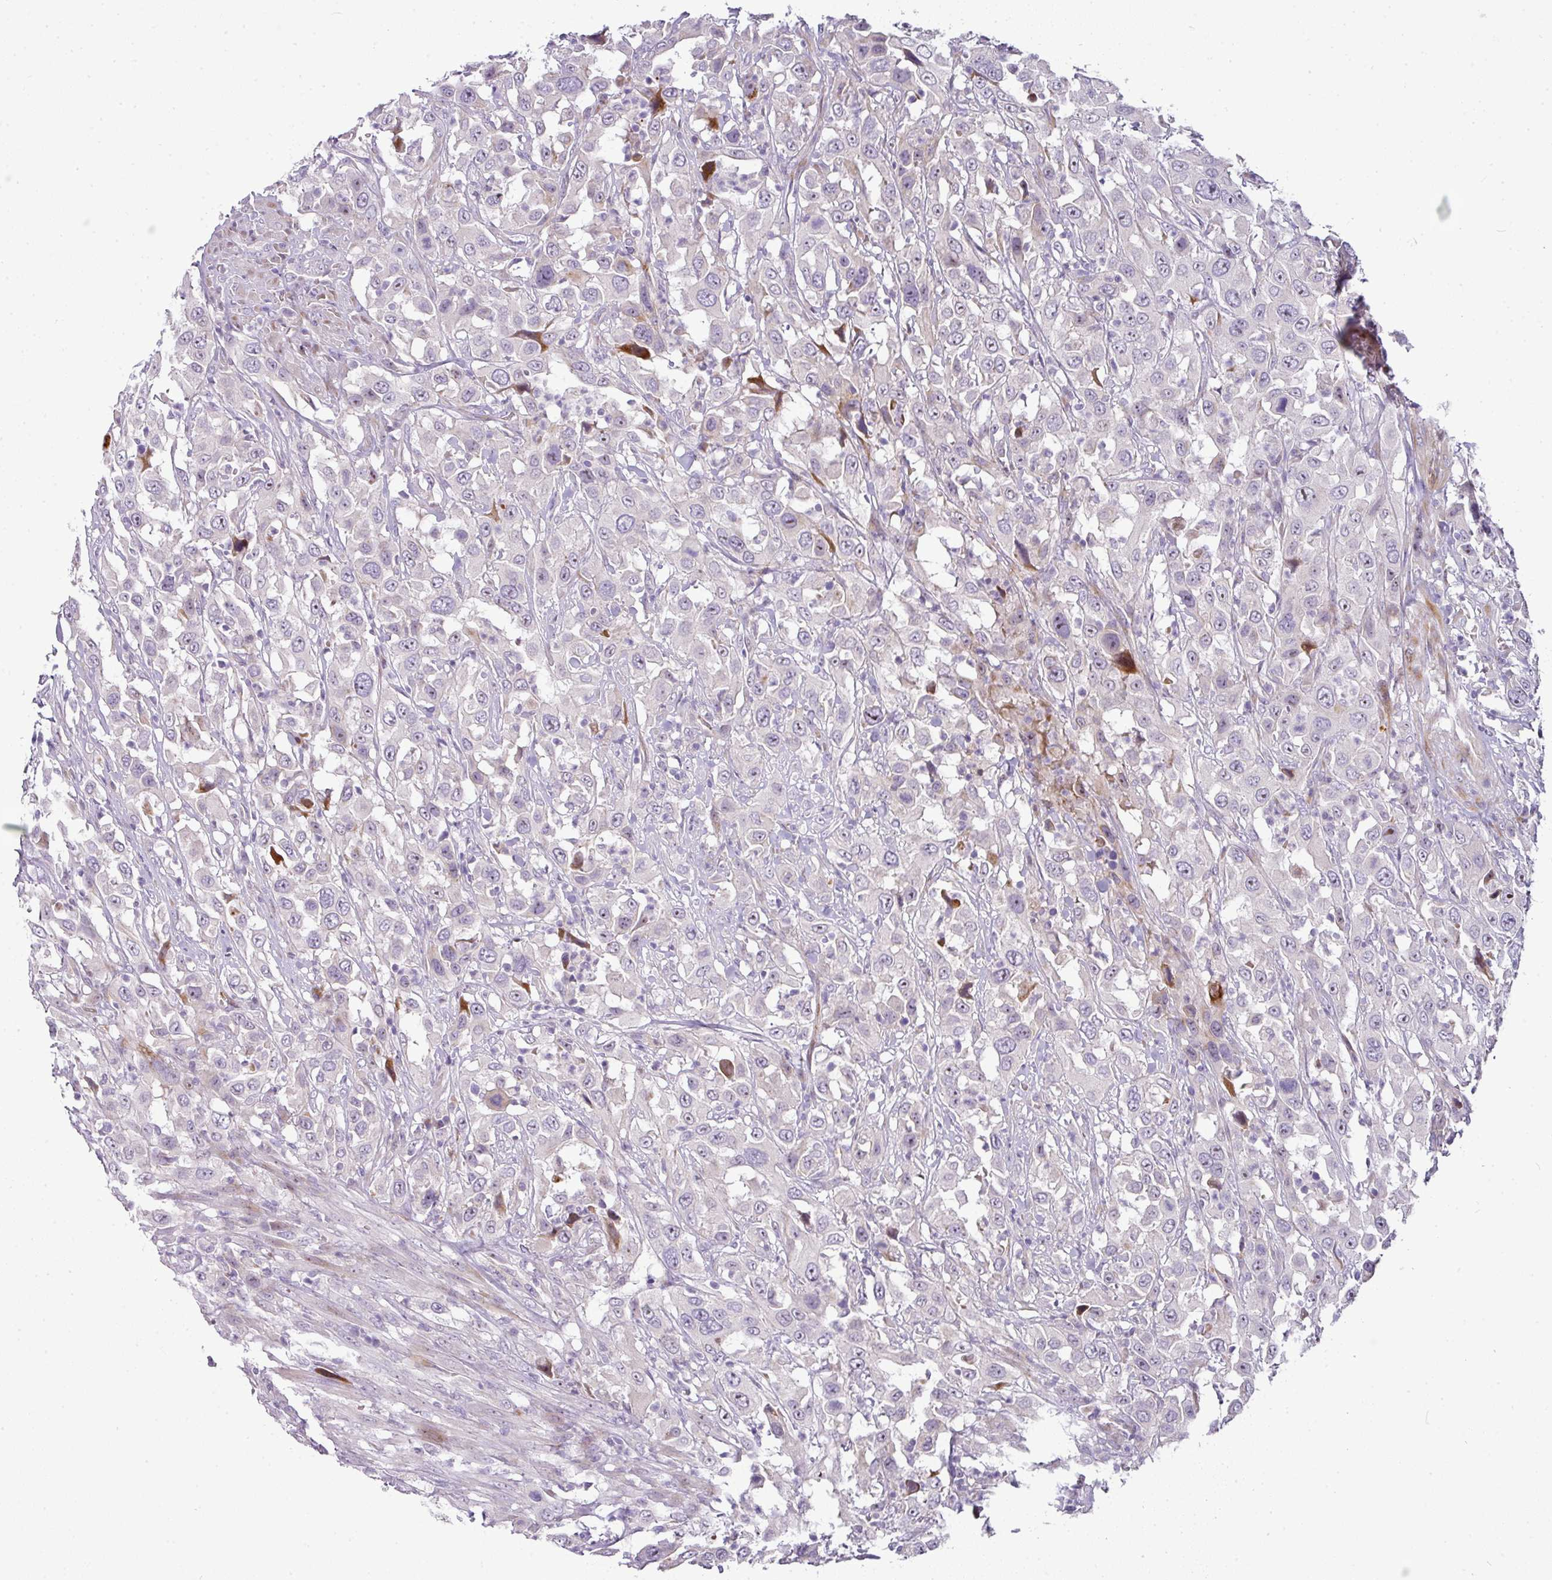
{"staining": {"intensity": "negative", "quantity": "none", "location": "none"}, "tissue": "urothelial cancer", "cell_type": "Tumor cells", "image_type": "cancer", "snomed": [{"axis": "morphology", "description": "Urothelial carcinoma, High grade"}, {"axis": "topography", "description": "Urinary bladder"}], "caption": "A high-resolution photomicrograph shows immunohistochemistry (IHC) staining of urothelial carcinoma (high-grade), which exhibits no significant positivity in tumor cells.", "gene": "ATP6V1F", "patient": {"sex": "male", "age": 61}}